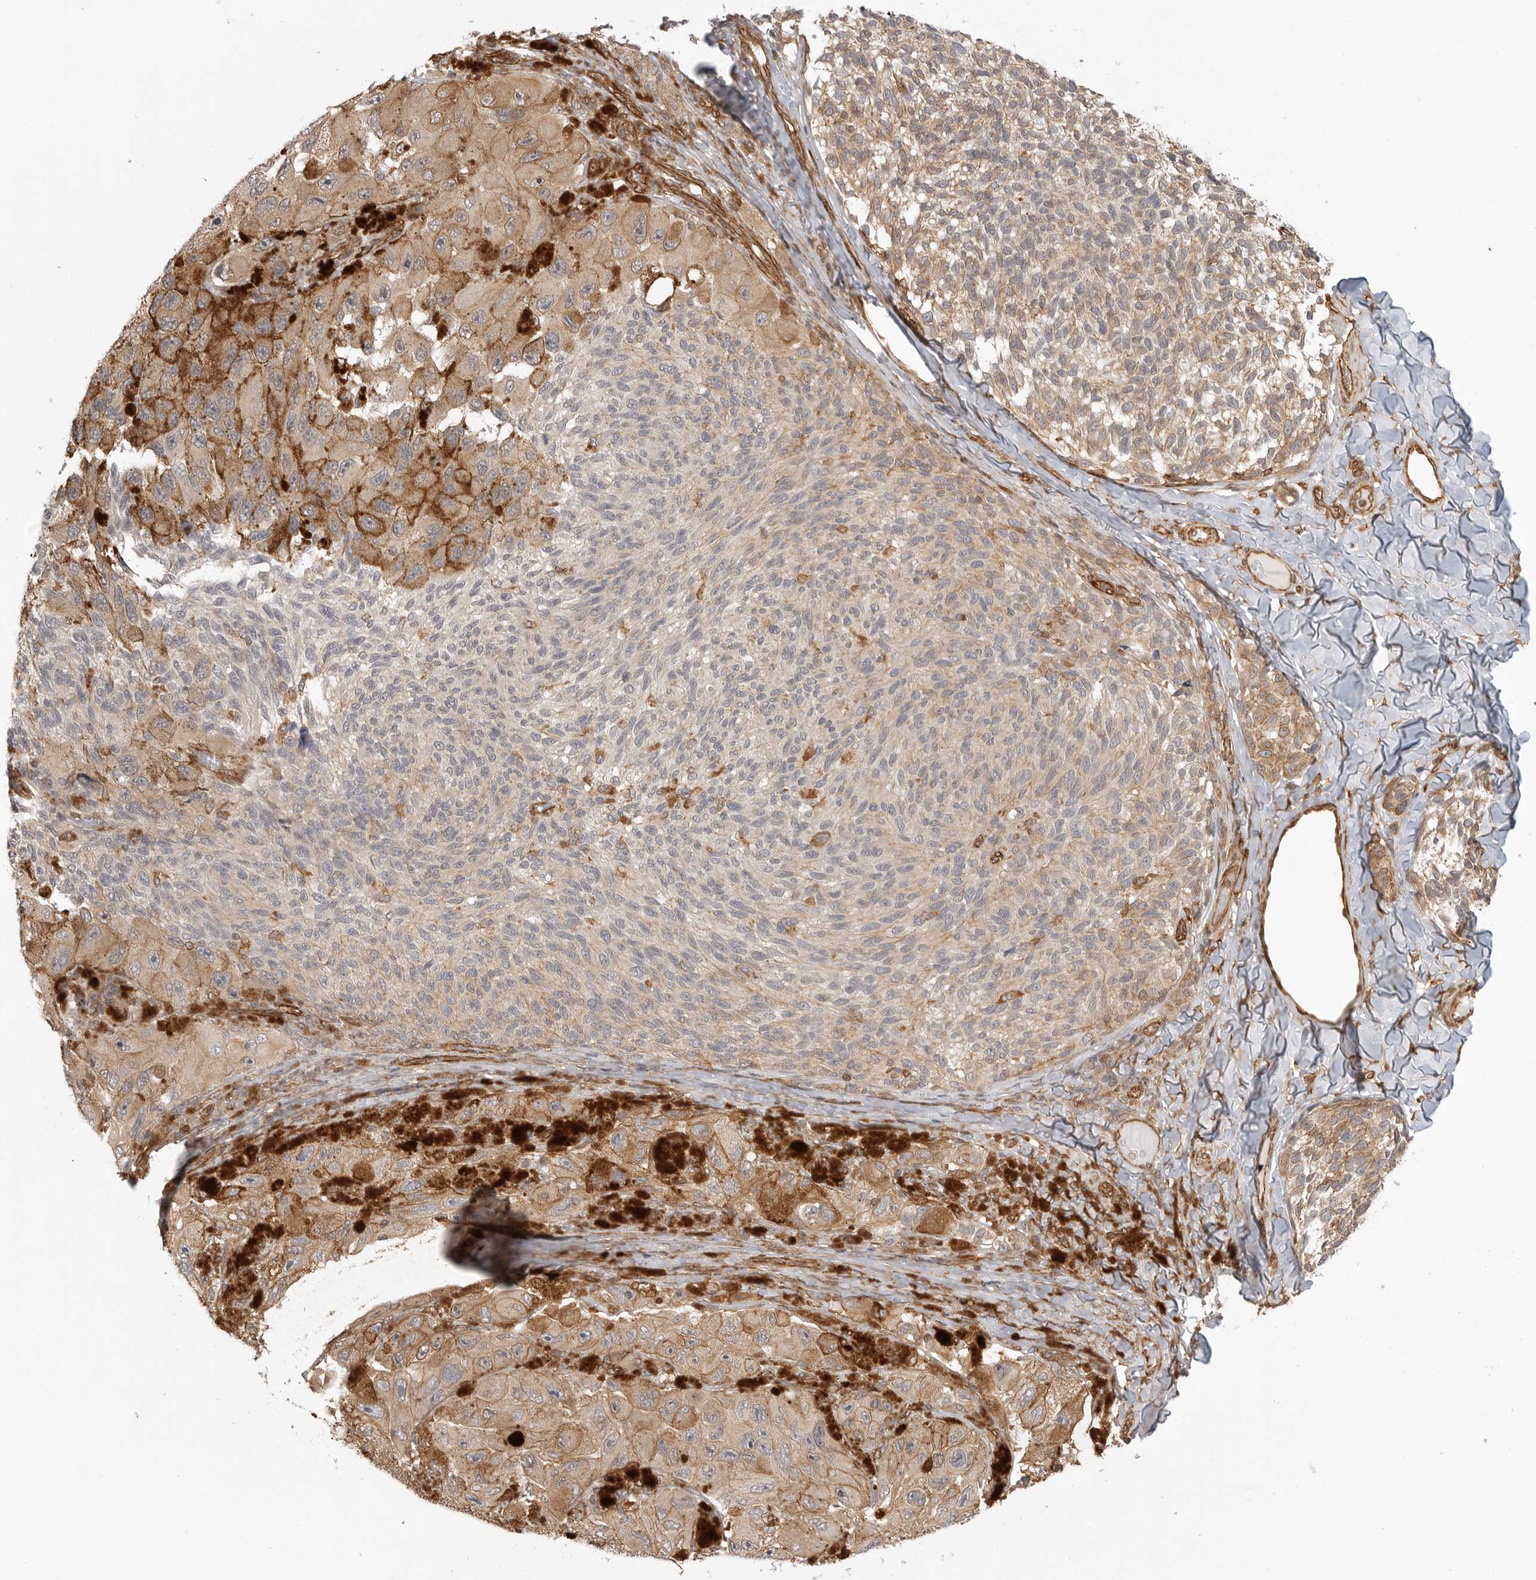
{"staining": {"intensity": "moderate", "quantity": "25%-75%", "location": "cytoplasmic/membranous"}, "tissue": "melanoma", "cell_type": "Tumor cells", "image_type": "cancer", "snomed": [{"axis": "morphology", "description": "Malignant melanoma, NOS"}, {"axis": "topography", "description": "Skin"}], "caption": "Immunohistochemistry (IHC) of melanoma reveals medium levels of moderate cytoplasmic/membranous positivity in approximately 25%-75% of tumor cells.", "gene": "ATOH7", "patient": {"sex": "female", "age": 73}}